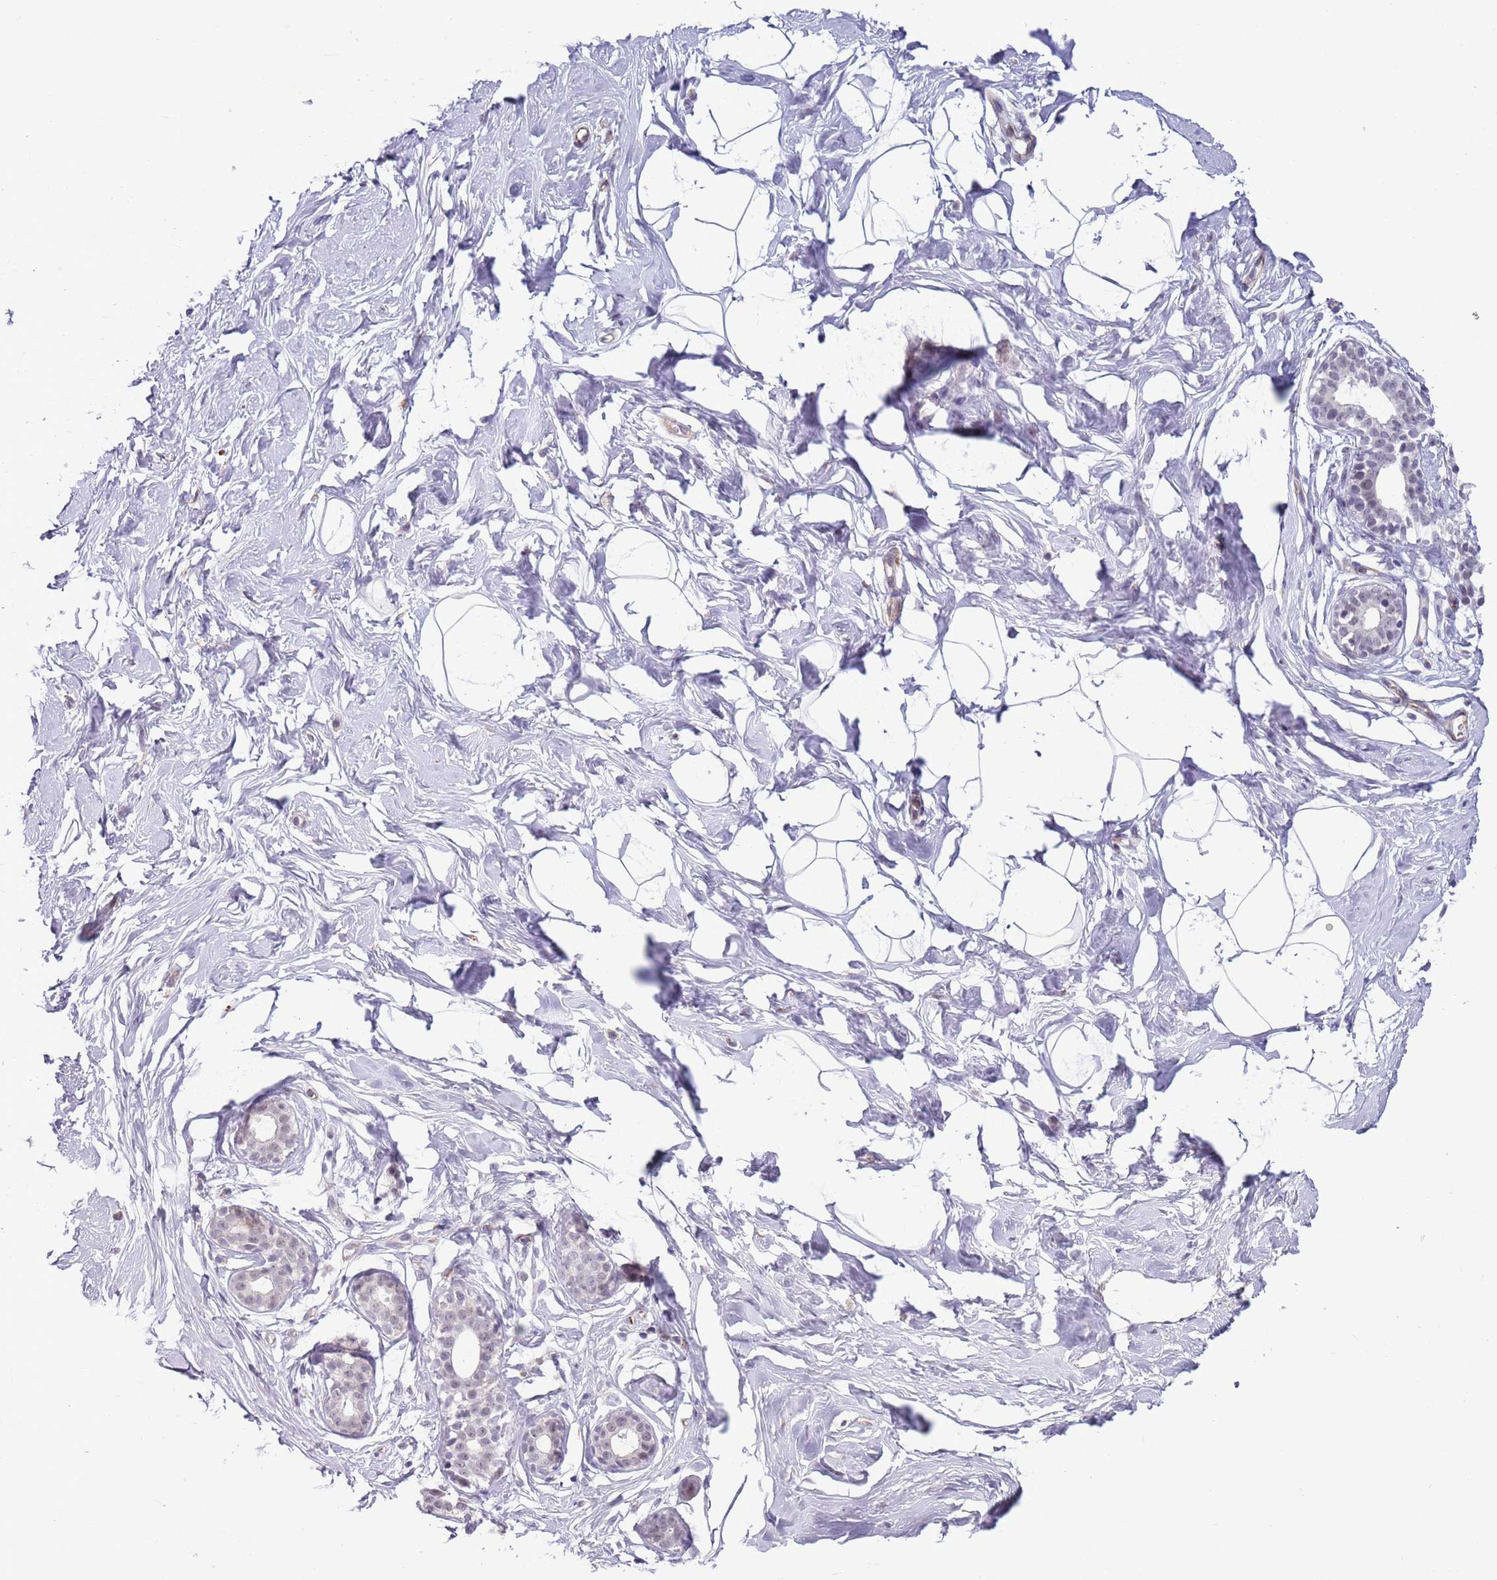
{"staining": {"intensity": "negative", "quantity": "none", "location": "none"}, "tissue": "breast", "cell_type": "Adipocytes", "image_type": "normal", "snomed": [{"axis": "morphology", "description": "Normal tissue, NOS"}, {"axis": "morphology", "description": "Adenoma, NOS"}, {"axis": "topography", "description": "Breast"}], "caption": "Micrograph shows no protein staining in adipocytes of benign breast. (Immunohistochemistry (ihc), brightfield microscopy, high magnification).", "gene": "ENSG00000271254", "patient": {"sex": "female", "age": 23}}